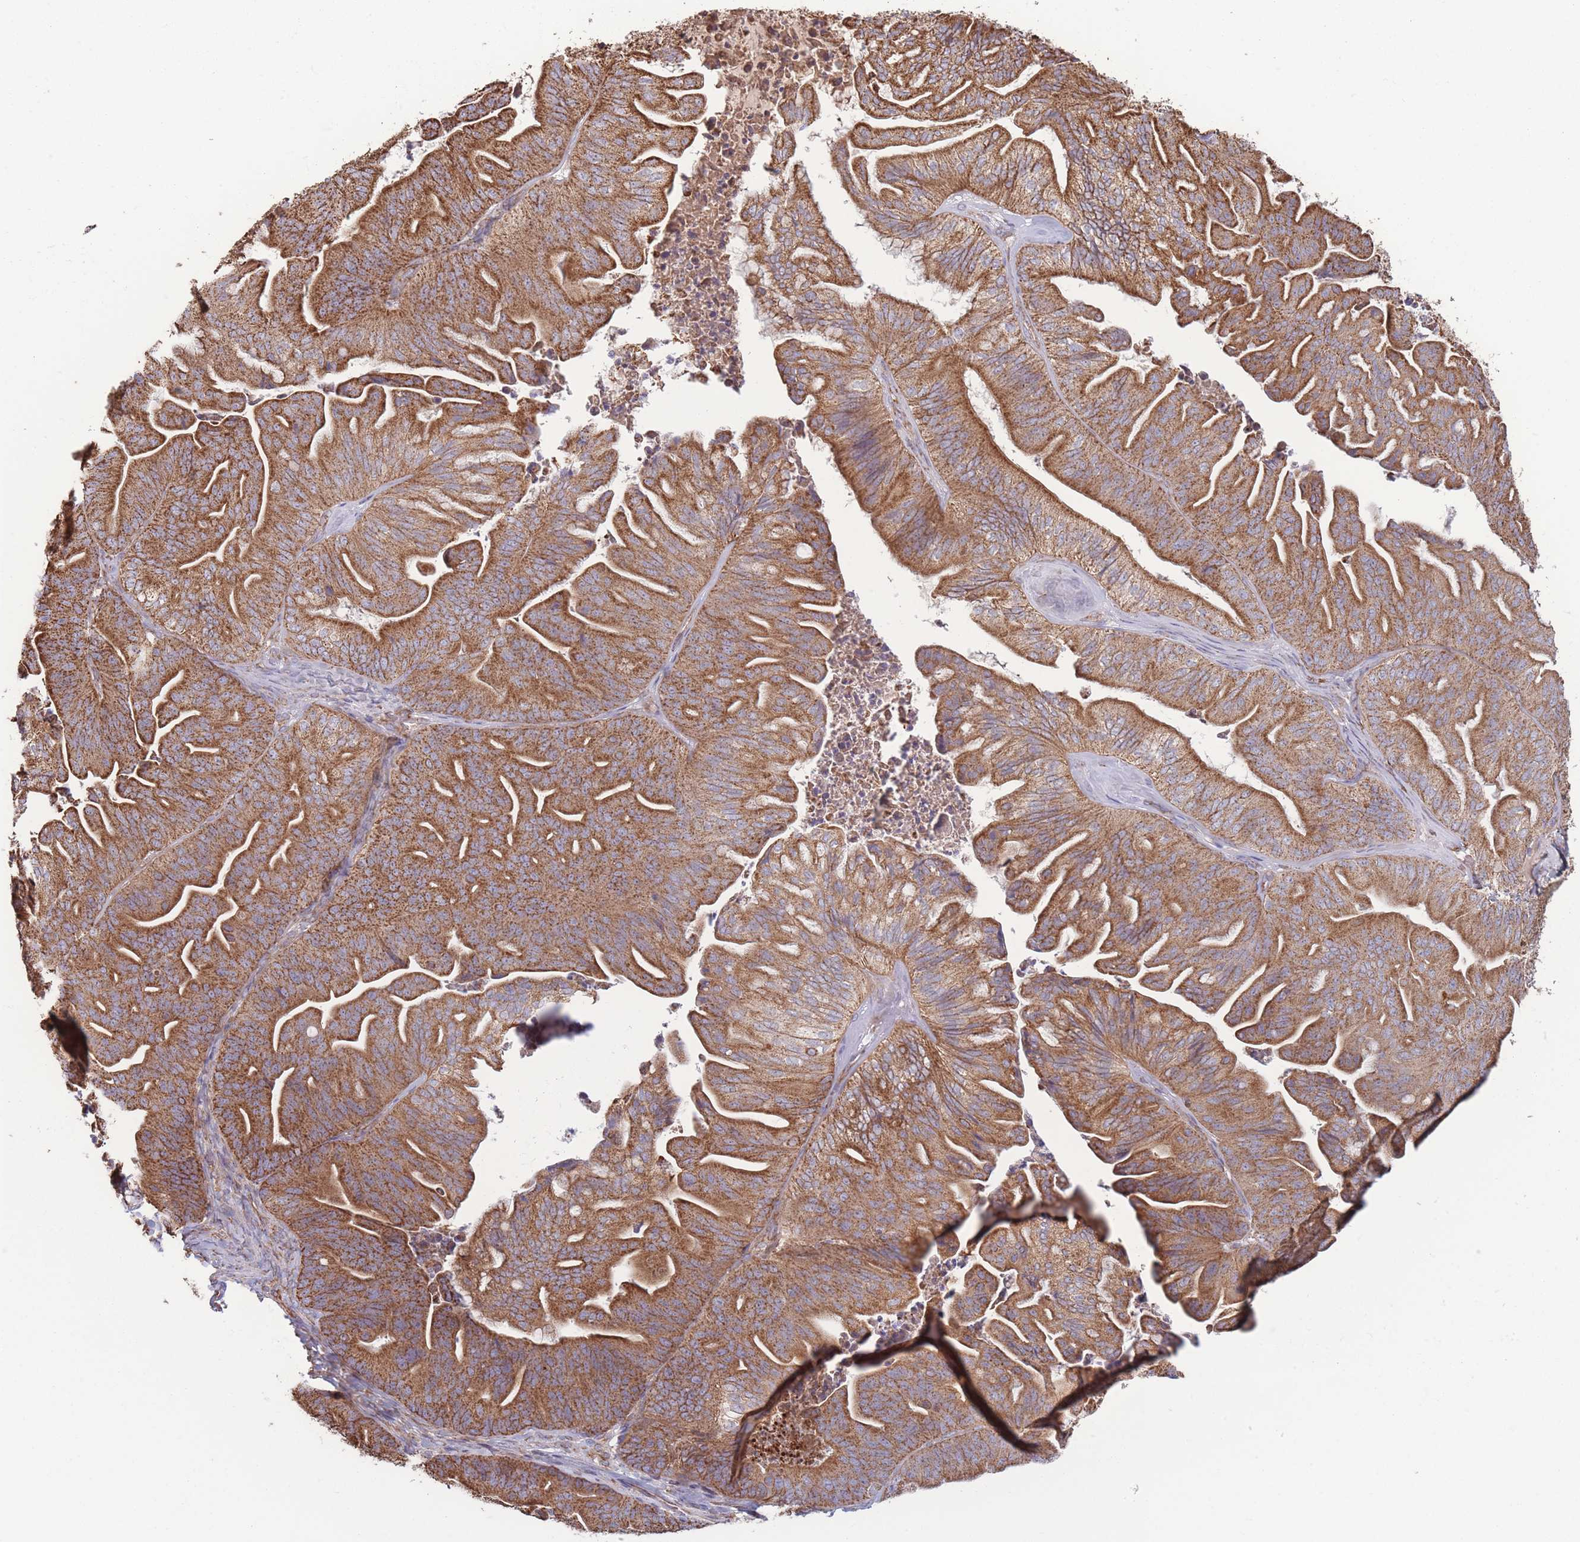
{"staining": {"intensity": "strong", "quantity": ">75%", "location": "cytoplasmic/membranous"}, "tissue": "ovarian cancer", "cell_type": "Tumor cells", "image_type": "cancer", "snomed": [{"axis": "morphology", "description": "Cystadenocarcinoma, mucinous, NOS"}, {"axis": "topography", "description": "Ovary"}], "caption": "Ovarian cancer stained with a brown dye demonstrates strong cytoplasmic/membranous positive expression in approximately >75% of tumor cells.", "gene": "KIF16B", "patient": {"sex": "female", "age": 67}}